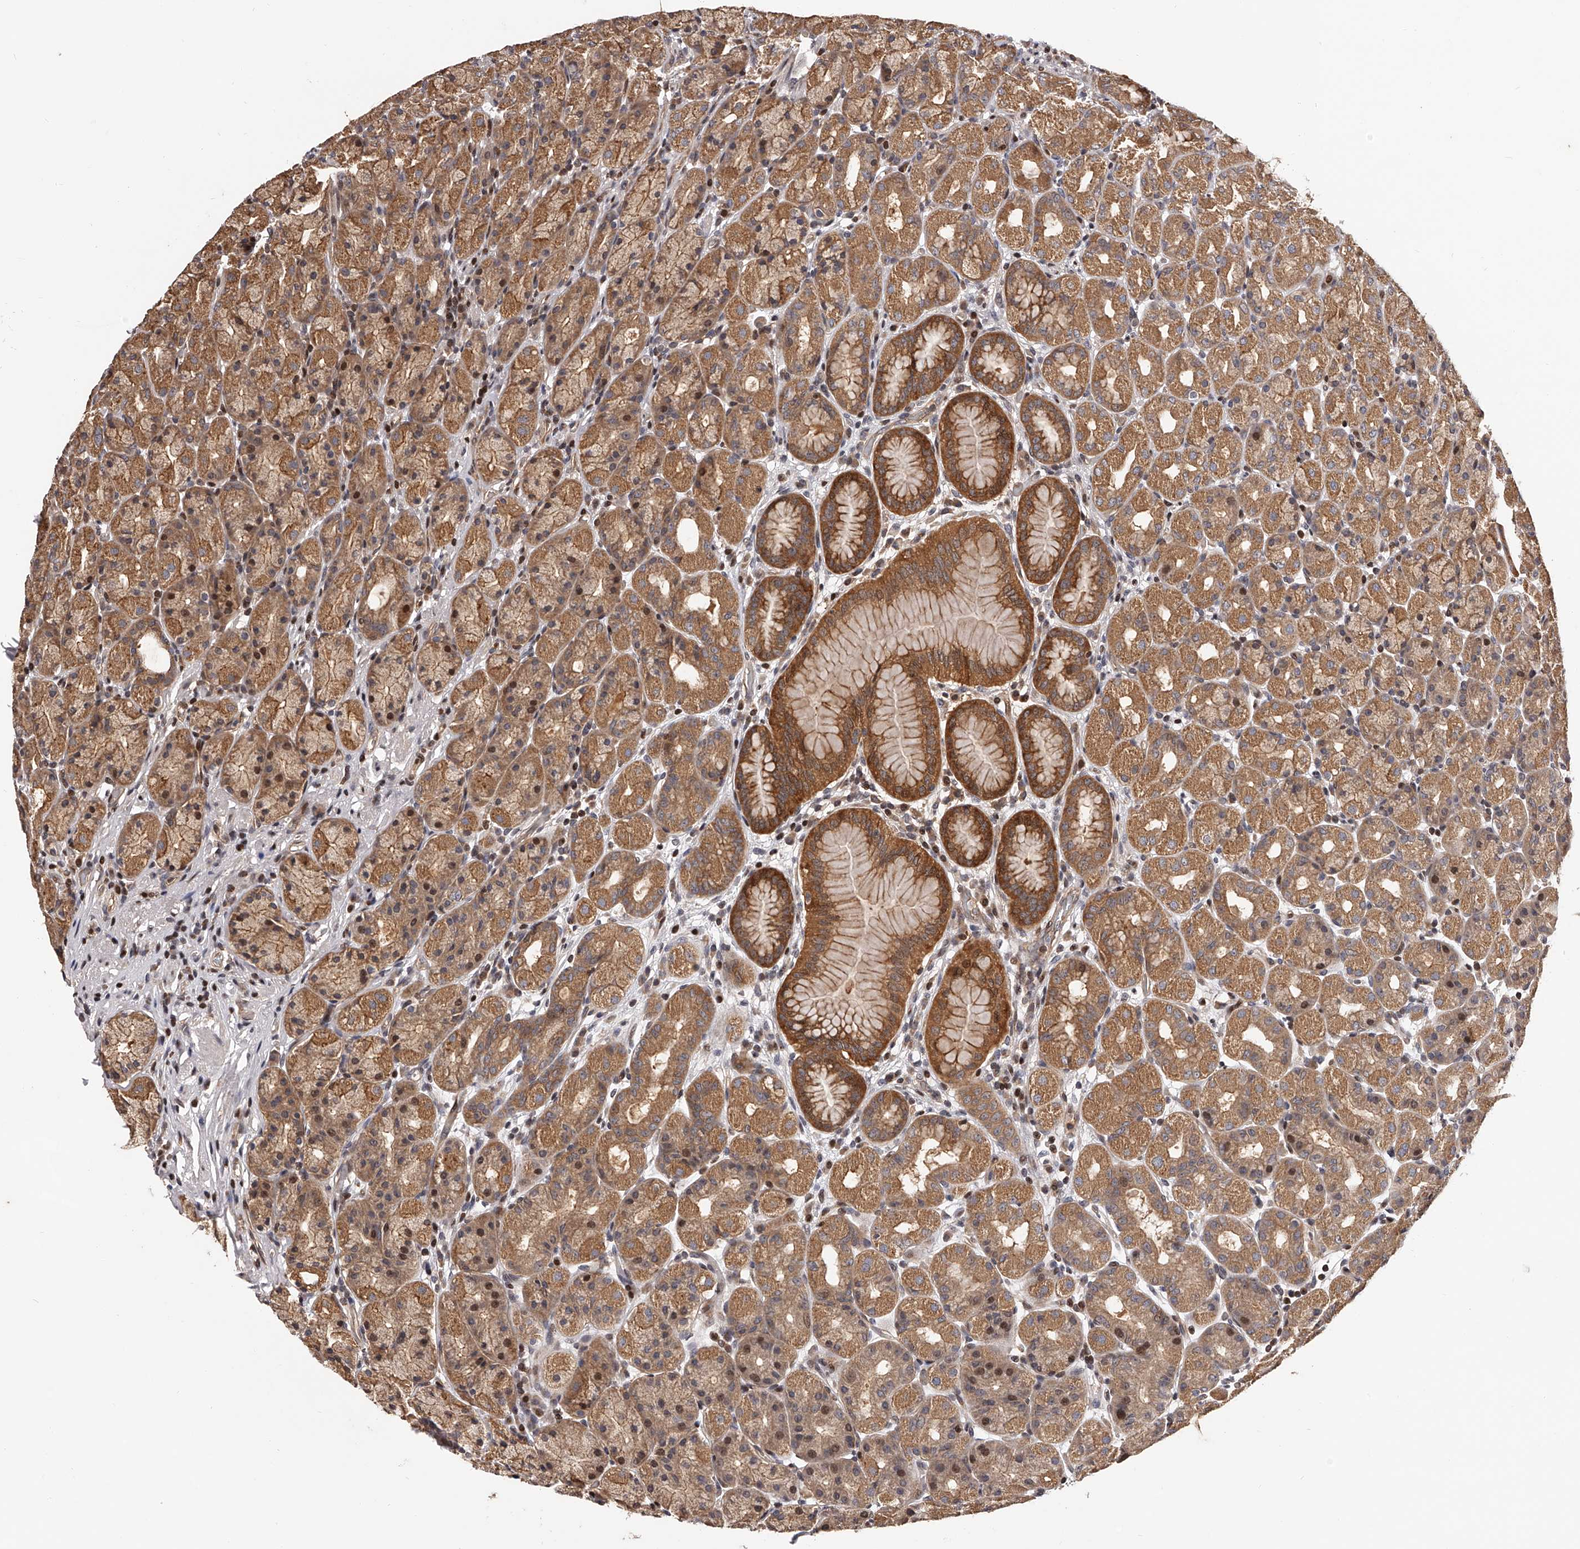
{"staining": {"intensity": "strong", "quantity": ">75%", "location": "cytoplasmic/membranous"}, "tissue": "stomach", "cell_type": "Glandular cells", "image_type": "normal", "snomed": [{"axis": "morphology", "description": "Normal tissue, NOS"}, {"axis": "topography", "description": "Stomach, upper"}], "caption": "A brown stain highlights strong cytoplasmic/membranous positivity of a protein in glandular cells of unremarkable stomach. Immunohistochemistry stains the protein in brown and the nuclei are stained blue.", "gene": "PFDN2", "patient": {"sex": "male", "age": 68}}